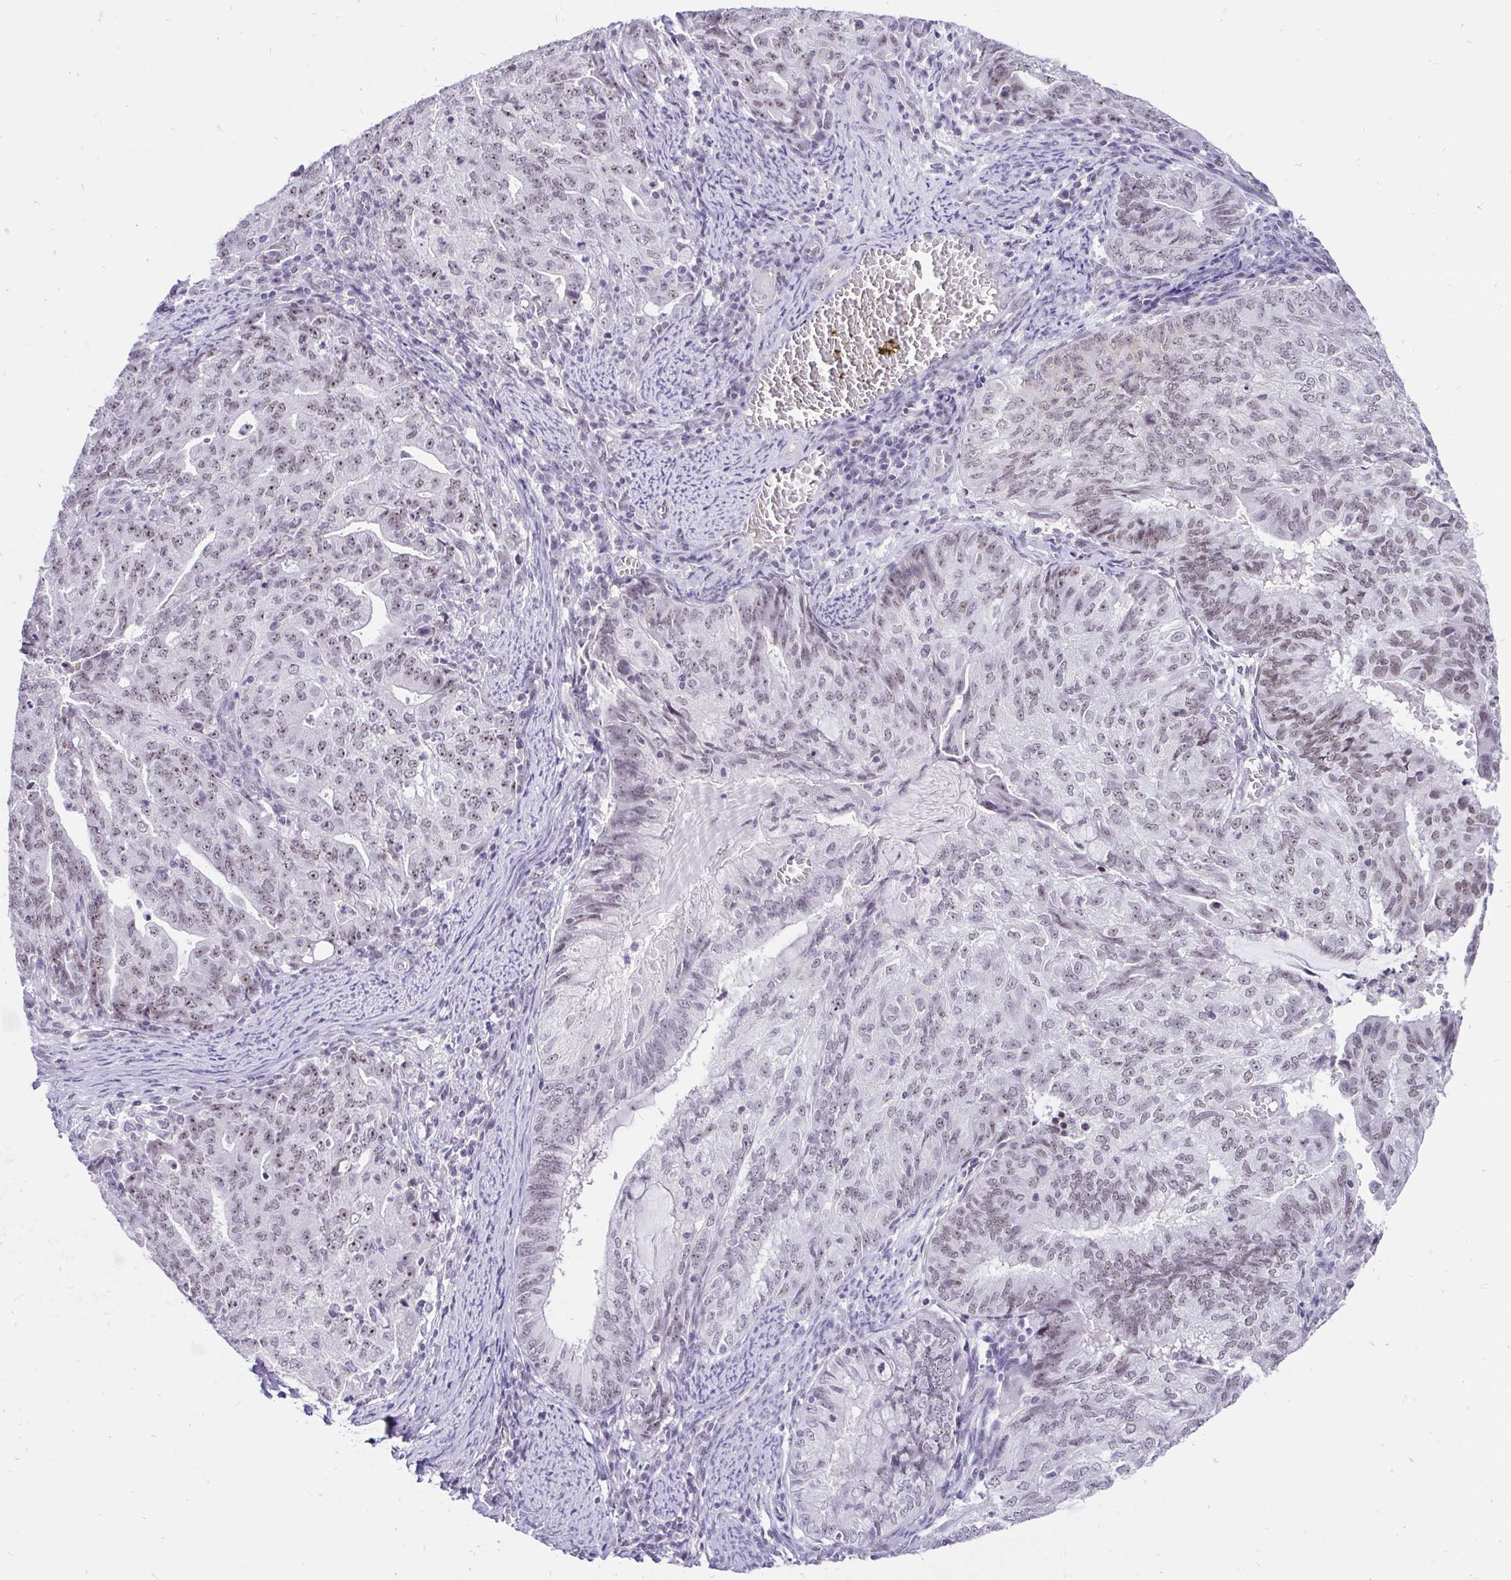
{"staining": {"intensity": "weak", "quantity": ">75%", "location": "nuclear"}, "tissue": "endometrial cancer", "cell_type": "Tumor cells", "image_type": "cancer", "snomed": [{"axis": "morphology", "description": "Adenocarcinoma, NOS"}, {"axis": "topography", "description": "Endometrium"}], "caption": "IHC staining of endometrial cancer (adenocarcinoma), which demonstrates low levels of weak nuclear staining in about >75% of tumor cells indicating weak nuclear protein expression. The staining was performed using DAB (3,3'-diaminobenzidine) (brown) for protein detection and nuclei were counterstained in hematoxylin (blue).", "gene": "ZNF860", "patient": {"sex": "female", "age": 82}}